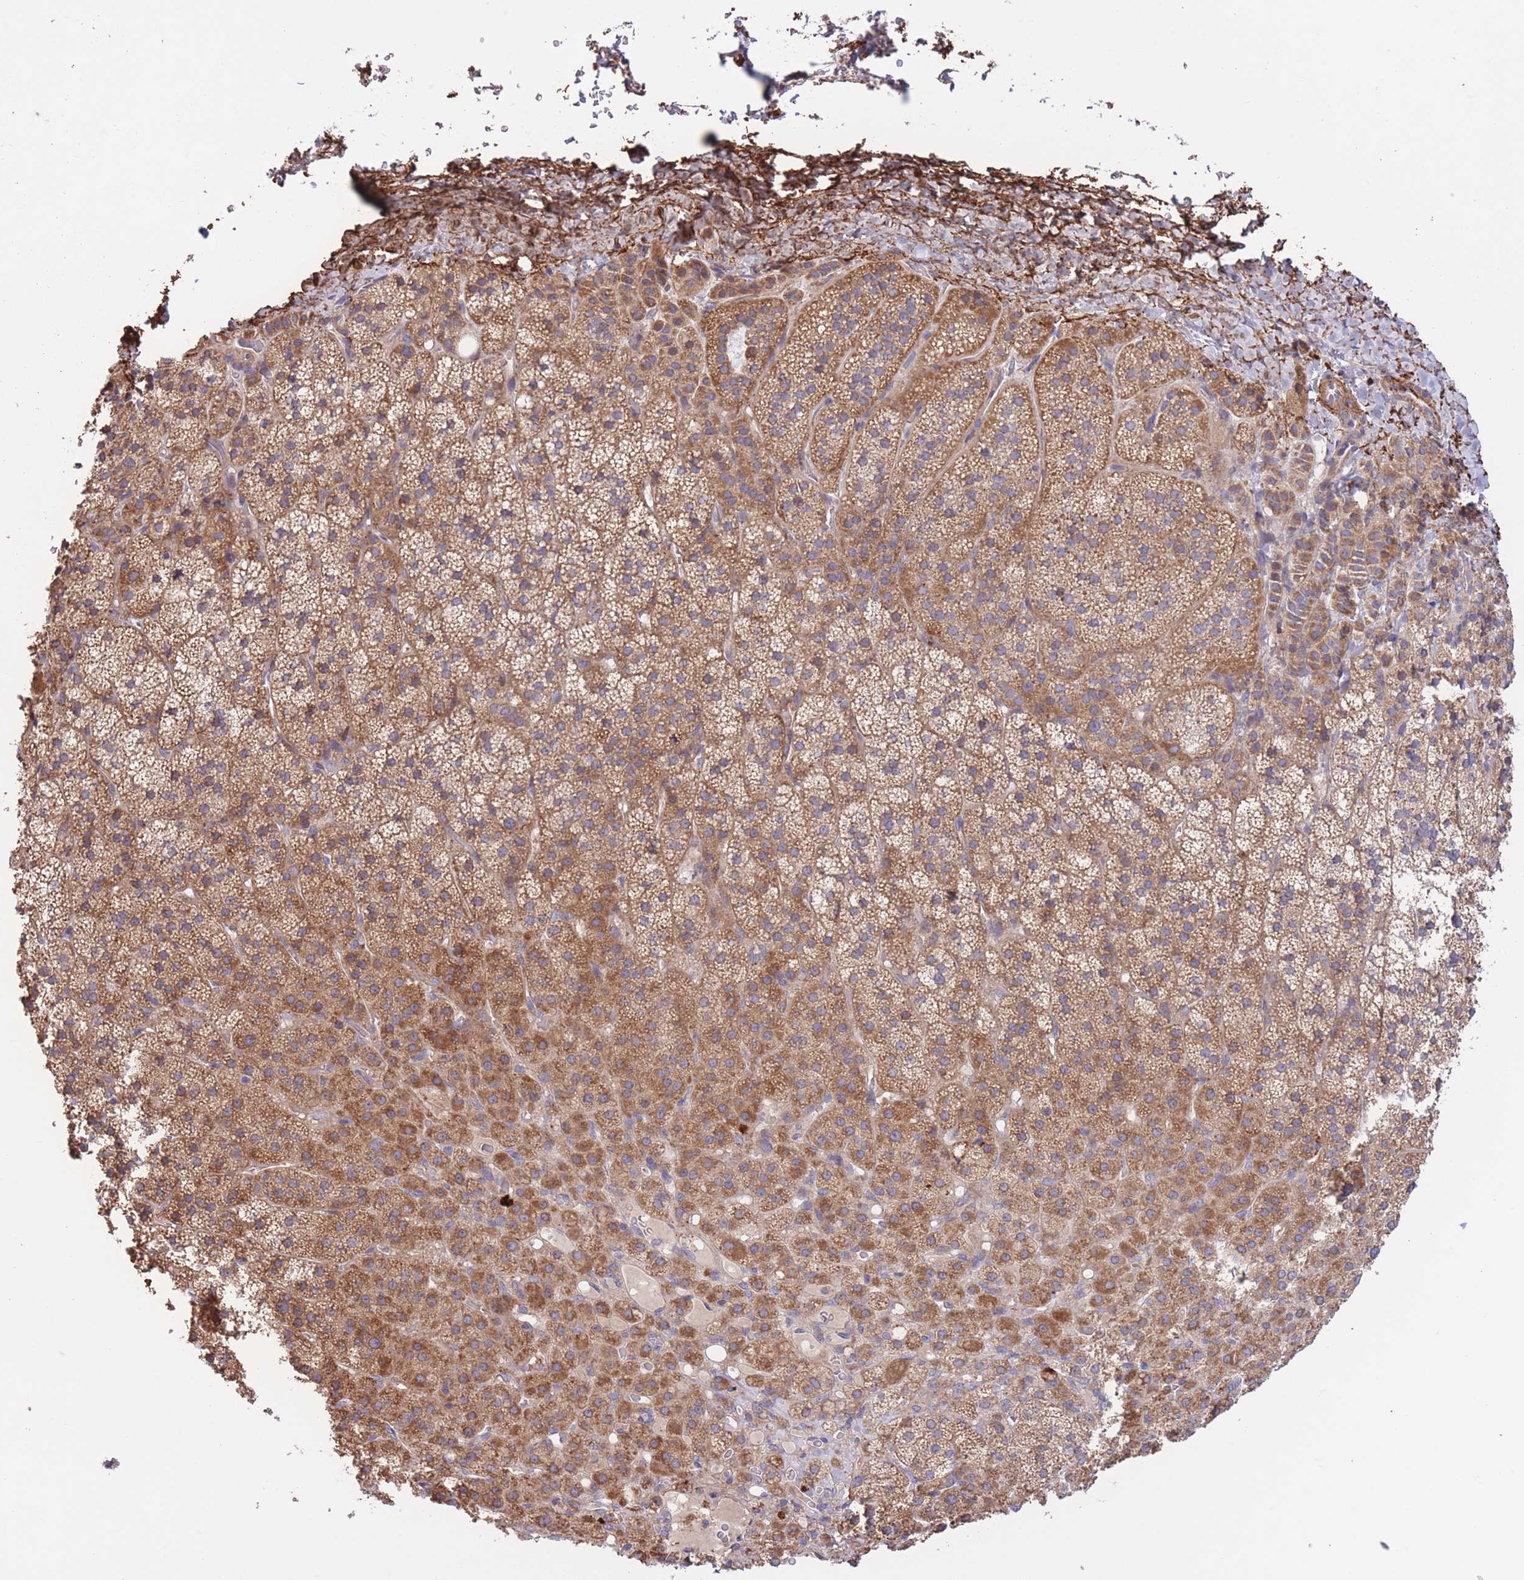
{"staining": {"intensity": "moderate", "quantity": ">75%", "location": "cytoplasmic/membranous"}, "tissue": "adrenal gland", "cell_type": "Glandular cells", "image_type": "normal", "snomed": [{"axis": "morphology", "description": "Normal tissue, NOS"}, {"axis": "topography", "description": "Adrenal gland"}], "caption": "Immunohistochemistry histopathology image of normal human adrenal gland stained for a protein (brown), which exhibits medium levels of moderate cytoplasmic/membranous positivity in about >75% of glandular cells.", "gene": "ATP13A2", "patient": {"sex": "female", "age": 58}}